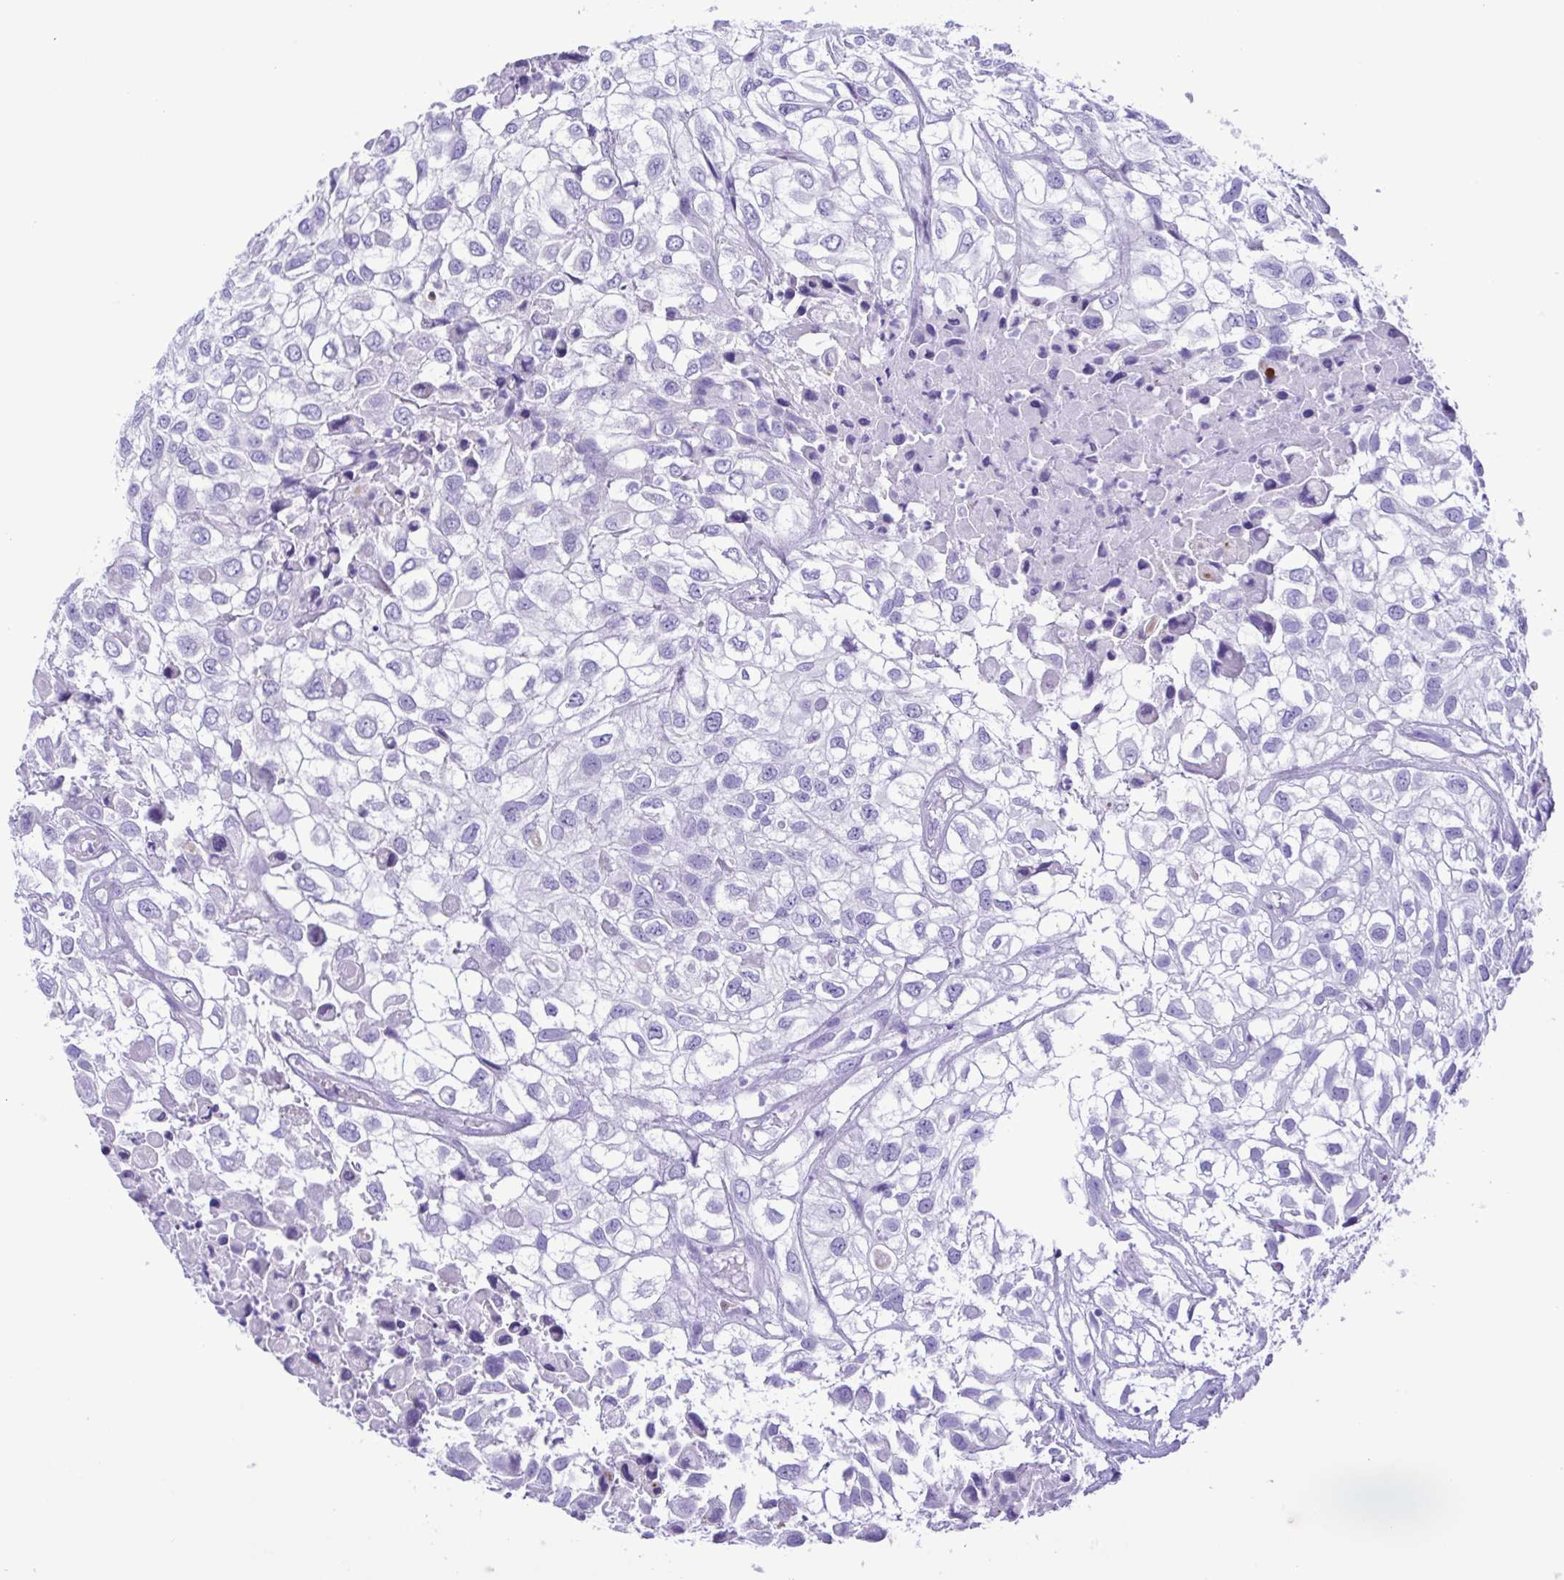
{"staining": {"intensity": "negative", "quantity": "none", "location": "none"}, "tissue": "urothelial cancer", "cell_type": "Tumor cells", "image_type": "cancer", "snomed": [{"axis": "morphology", "description": "Urothelial carcinoma, High grade"}, {"axis": "topography", "description": "Urinary bladder"}], "caption": "The histopathology image exhibits no significant staining in tumor cells of urothelial cancer. The staining was performed using DAB (3,3'-diaminobenzidine) to visualize the protein expression in brown, while the nuclei were stained in blue with hematoxylin (Magnification: 20x).", "gene": "OVGP1", "patient": {"sex": "male", "age": 56}}